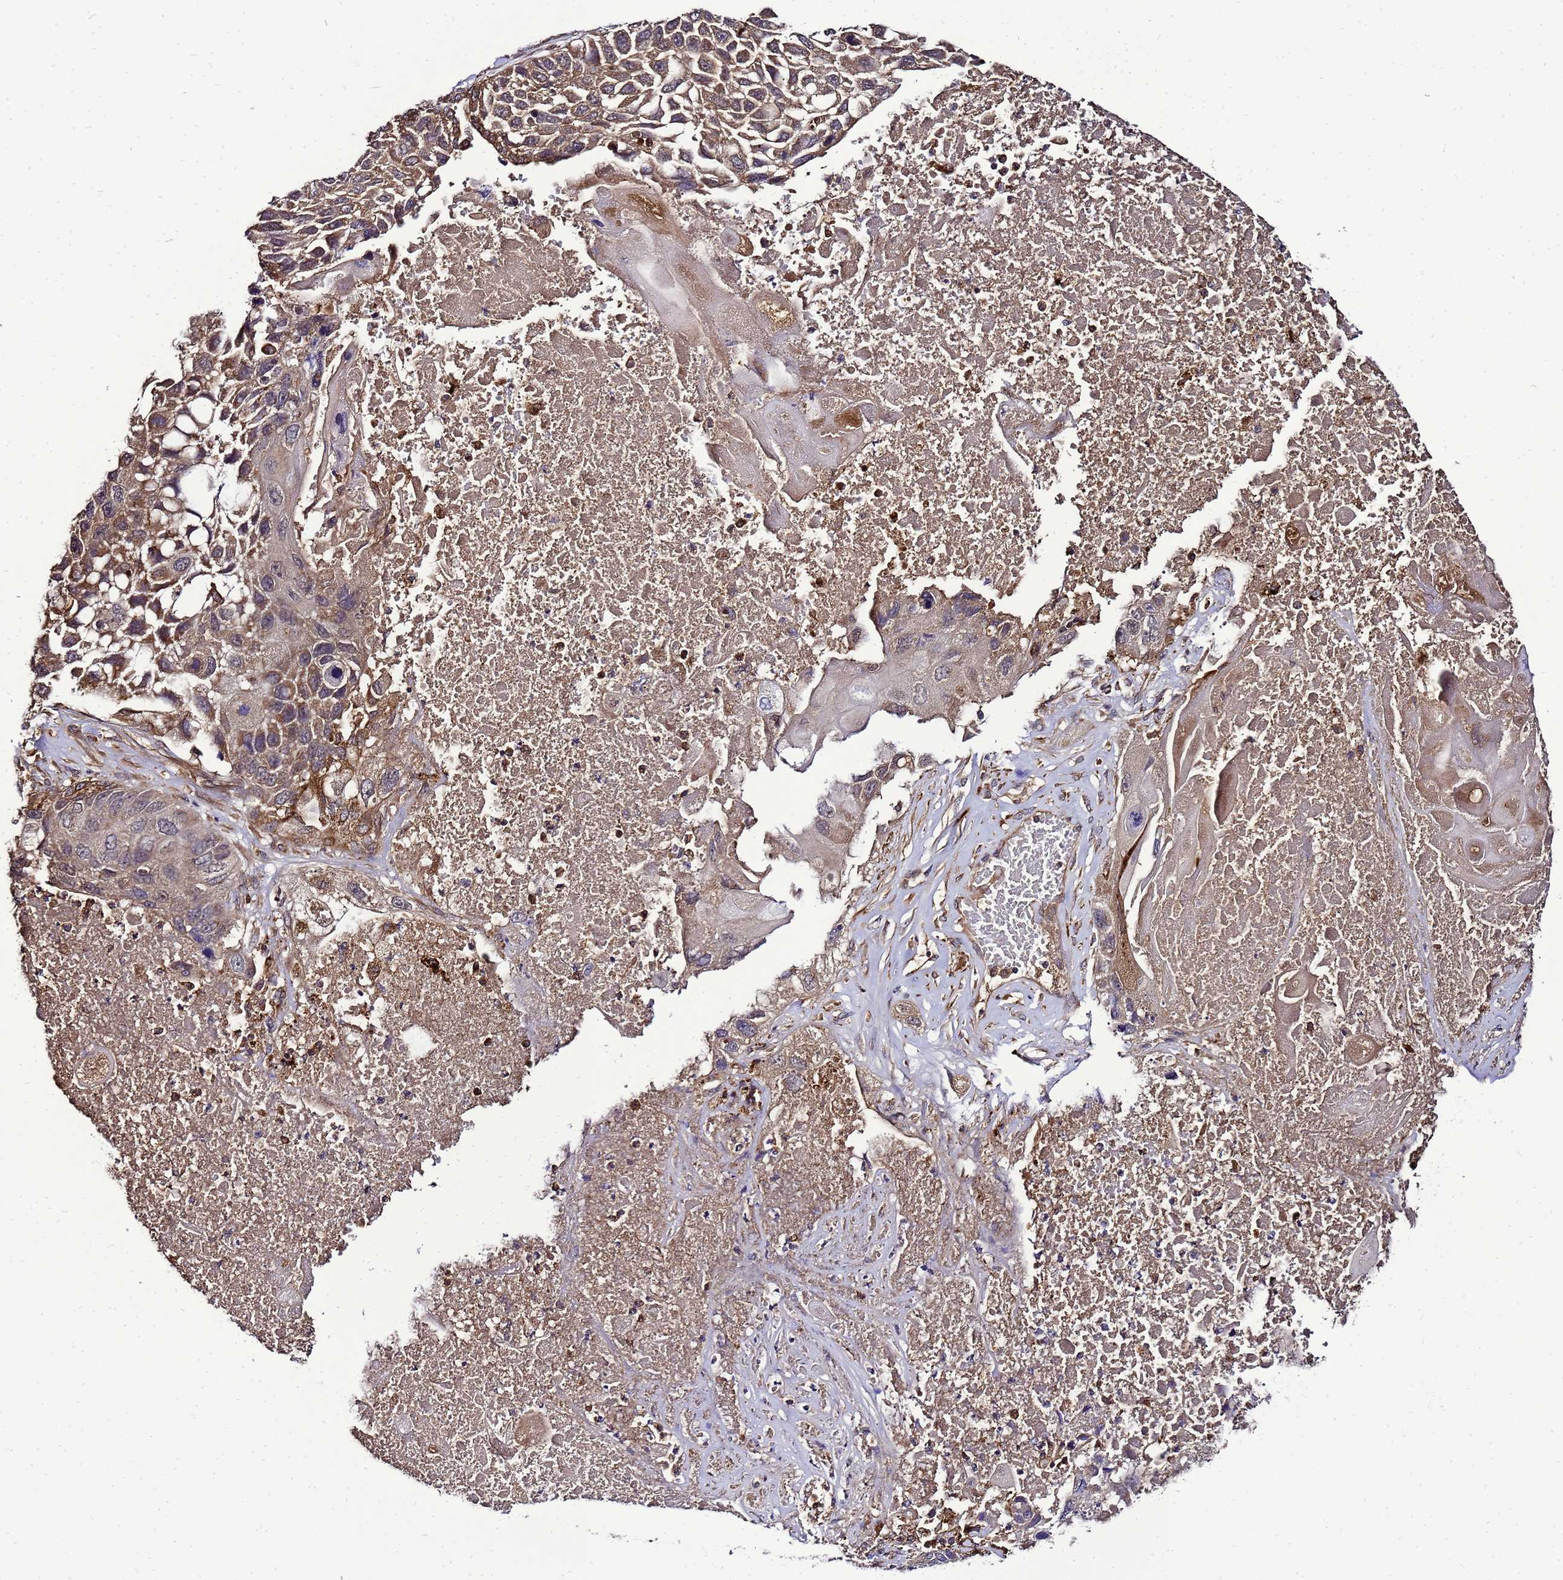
{"staining": {"intensity": "moderate", "quantity": ">75%", "location": "cytoplasmic/membranous"}, "tissue": "lung cancer", "cell_type": "Tumor cells", "image_type": "cancer", "snomed": [{"axis": "morphology", "description": "Squamous cell carcinoma, NOS"}, {"axis": "topography", "description": "Lung"}], "caption": "Squamous cell carcinoma (lung) stained with a protein marker displays moderate staining in tumor cells.", "gene": "TRABD", "patient": {"sex": "male", "age": 61}}